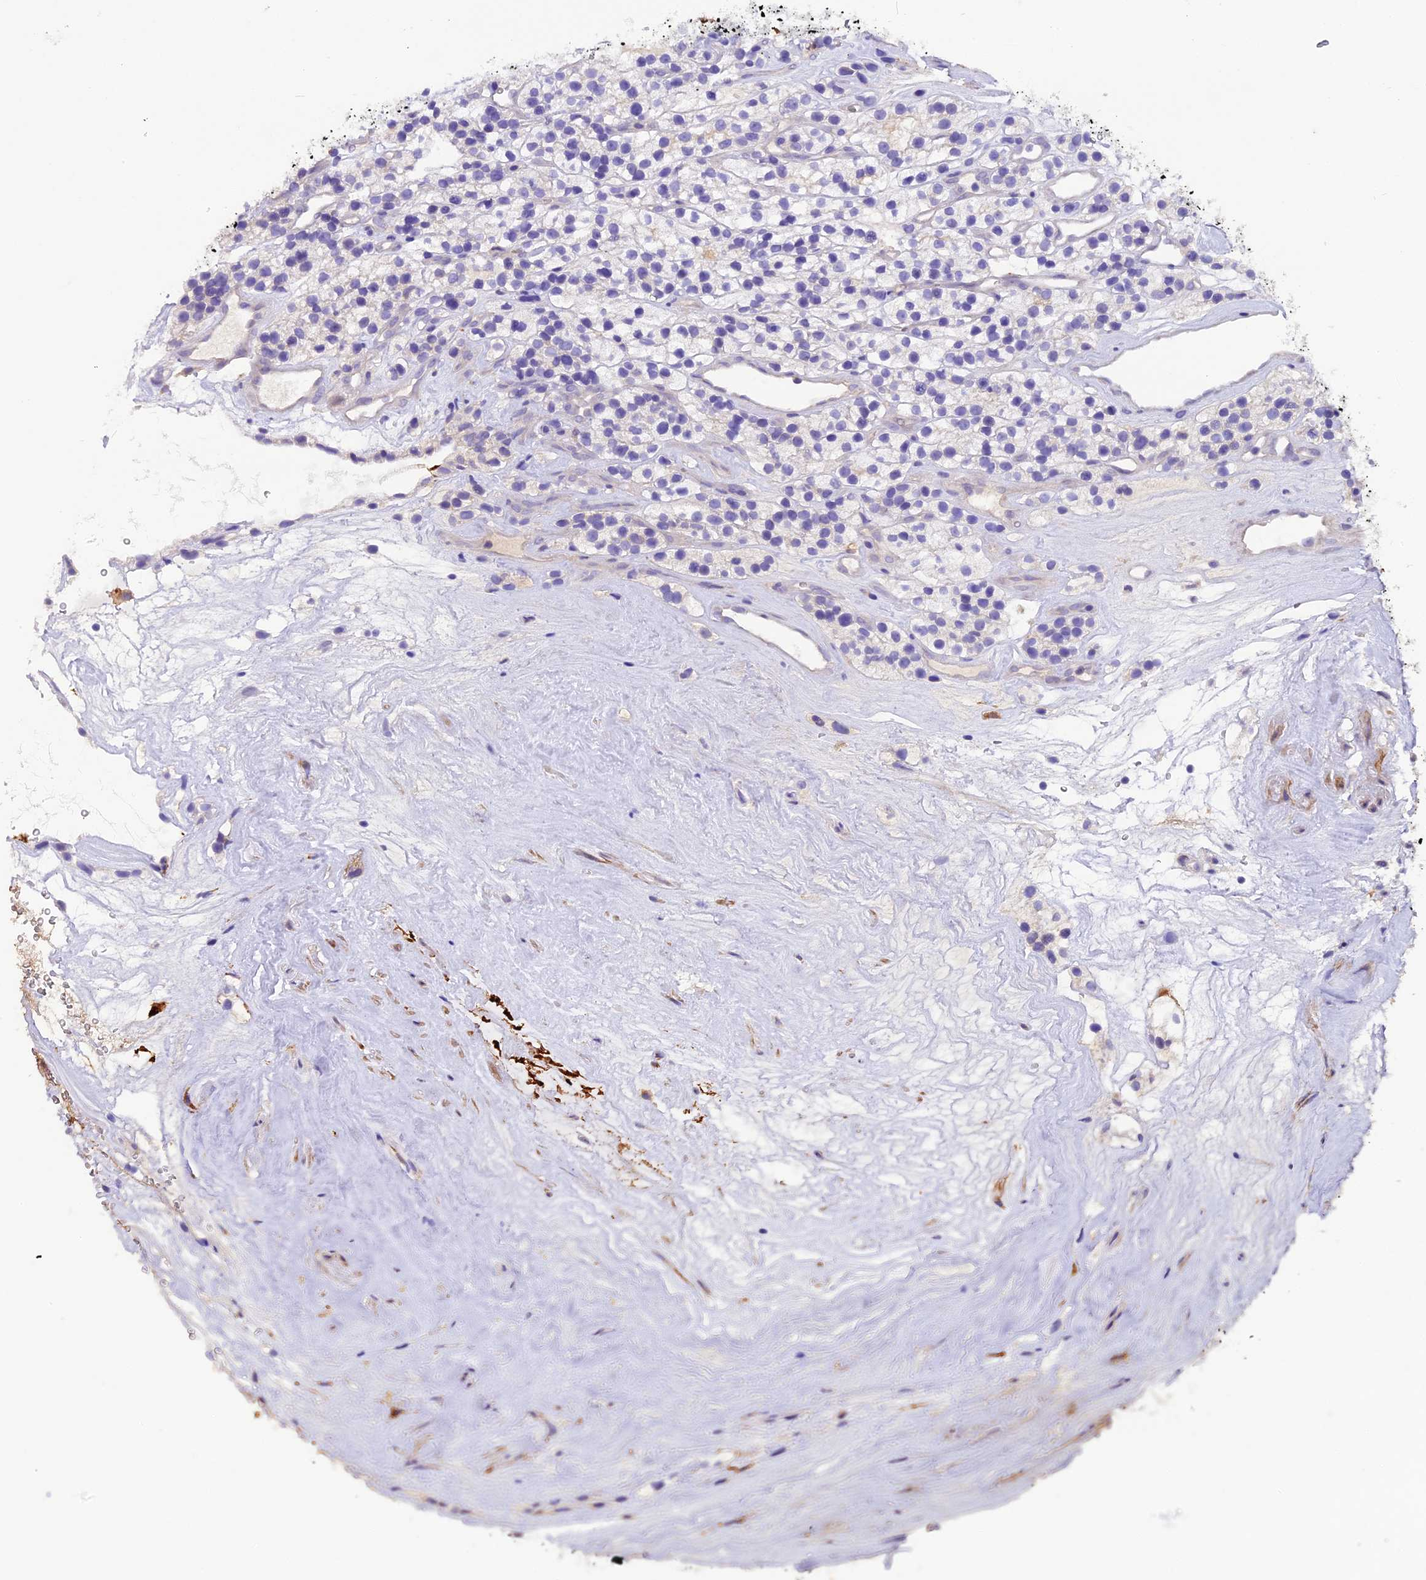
{"staining": {"intensity": "negative", "quantity": "none", "location": "none"}, "tissue": "renal cancer", "cell_type": "Tumor cells", "image_type": "cancer", "snomed": [{"axis": "morphology", "description": "Adenocarcinoma, NOS"}, {"axis": "topography", "description": "Kidney"}], "caption": "A micrograph of renal cancer stained for a protein shows no brown staining in tumor cells. (DAB IHC visualized using brightfield microscopy, high magnification).", "gene": "MEX3B", "patient": {"sex": "female", "age": 57}}